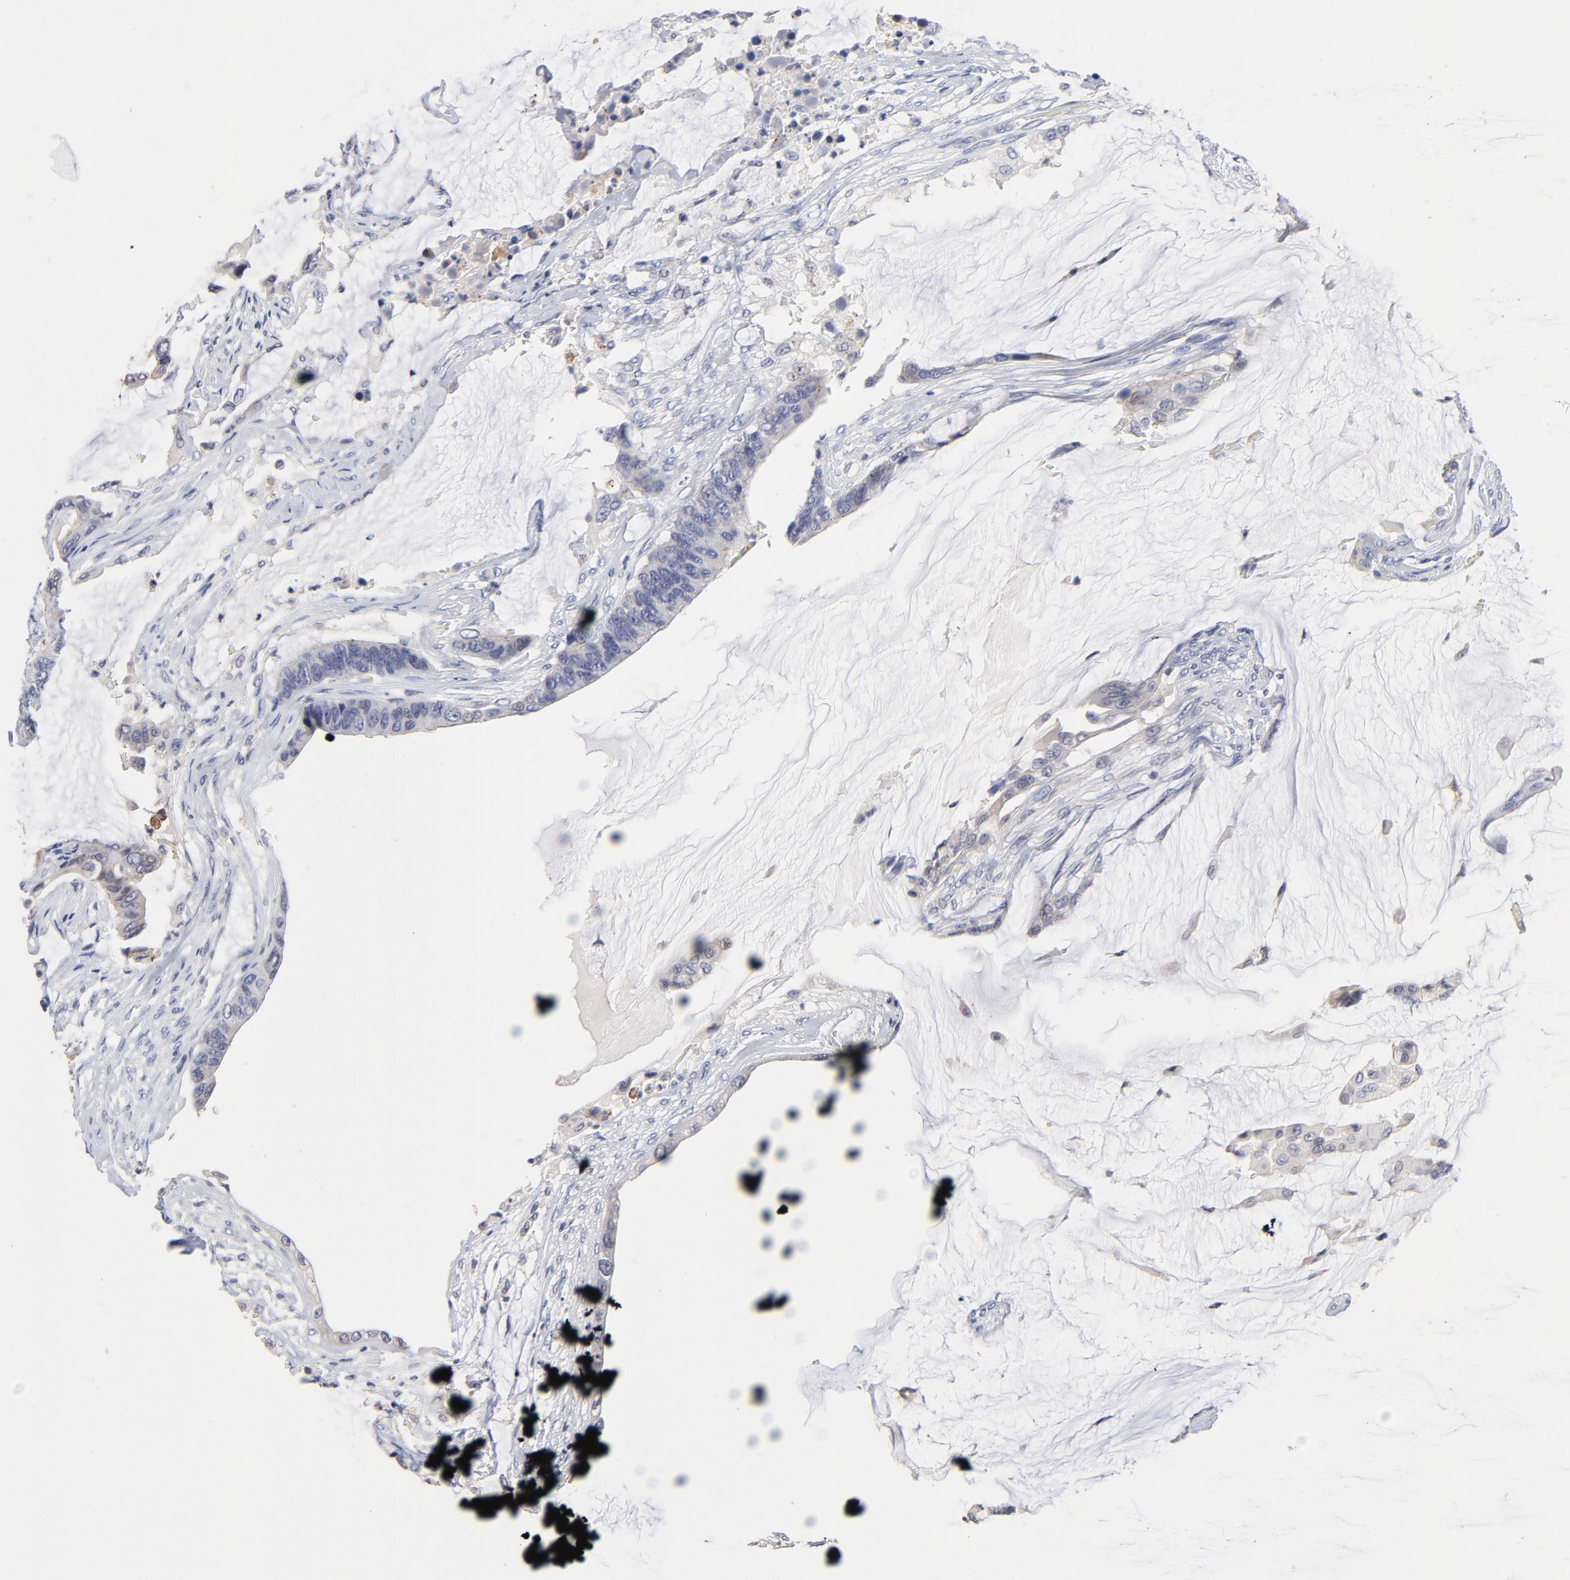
{"staining": {"intensity": "negative", "quantity": "none", "location": "none"}, "tissue": "colorectal cancer", "cell_type": "Tumor cells", "image_type": "cancer", "snomed": [{"axis": "morphology", "description": "Adenocarcinoma, NOS"}, {"axis": "topography", "description": "Rectum"}], "caption": "IHC micrograph of colorectal cancer (adenocarcinoma) stained for a protein (brown), which shows no staining in tumor cells.", "gene": "CXADR", "patient": {"sex": "female", "age": 59}}